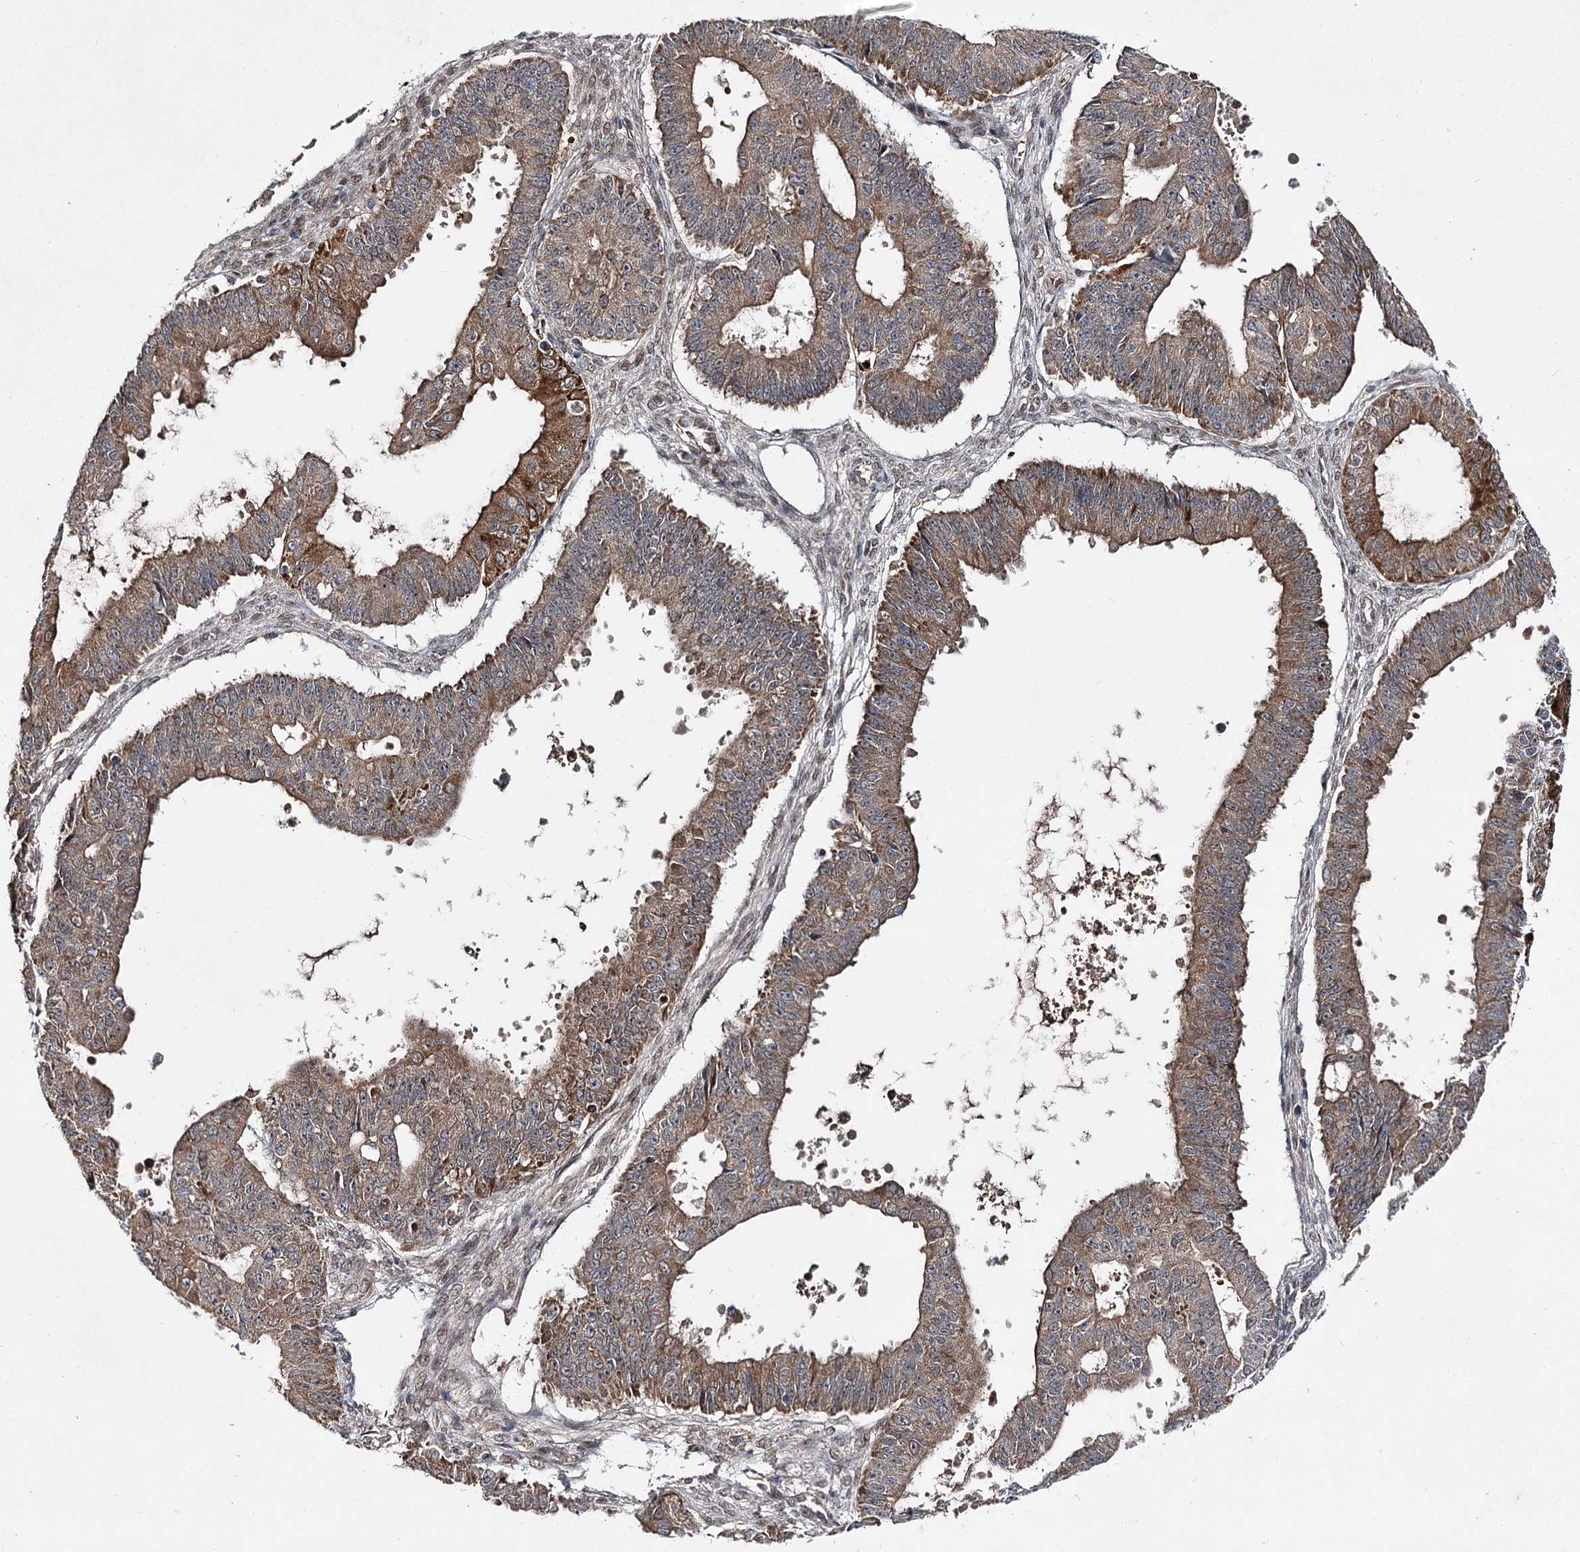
{"staining": {"intensity": "moderate", "quantity": "25%-75%", "location": "cytoplasmic/membranous"}, "tissue": "ovarian cancer", "cell_type": "Tumor cells", "image_type": "cancer", "snomed": [{"axis": "morphology", "description": "Carcinoma, endometroid"}, {"axis": "topography", "description": "Appendix"}, {"axis": "topography", "description": "Ovary"}], "caption": "Immunohistochemical staining of human endometroid carcinoma (ovarian) exhibits medium levels of moderate cytoplasmic/membranous staining in about 25%-75% of tumor cells.", "gene": "MSANTD2", "patient": {"sex": "female", "age": 42}}